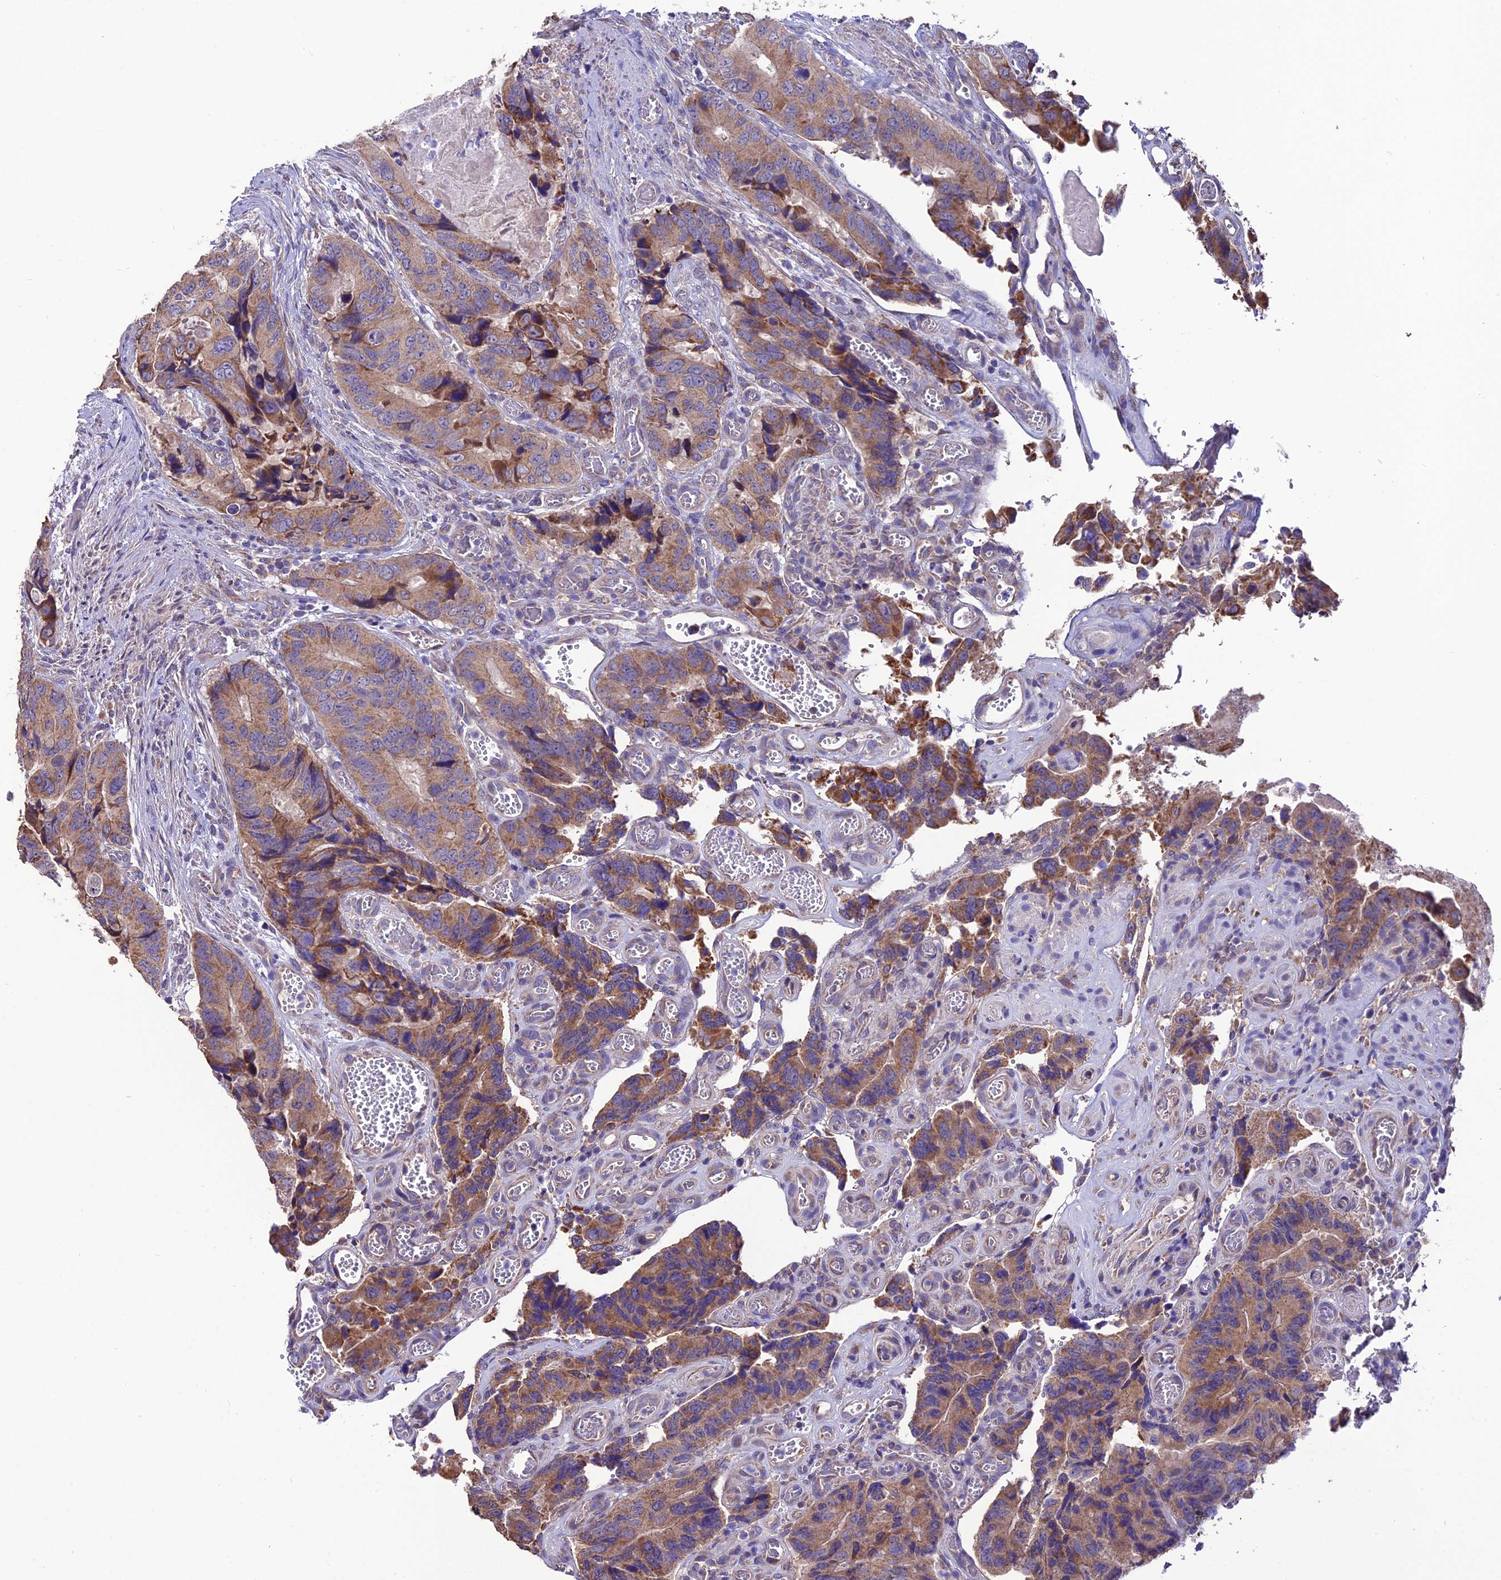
{"staining": {"intensity": "moderate", "quantity": ">75%", "location": "cytoplasmic/membranous"}, "tissue": "colorectal cancer", "cell_type": "Tumor cells", "image_type": "cancer", "snomed": [{"axis": "morphology", "description": "Adenocarcinoma, NOS"}, {"axis": "topography", "description": "Colon"}], "caption": "High-magnification brightfield microscopy of adenocarcinoma (colorectal) stained with DAB (3,3'-diaminobenzidine) (brown) and counterstained with hematoxylin (blue). tumor cells exhibit moderate cytoplasmic/membranous staining is identified in about>75% of cells. Immunohistochemistry (ihc) stains the protein of interest in brown and the nuclei are stained blue.", "gene": "HOGA1", "patient": {"sex": "male", "age": 84}}